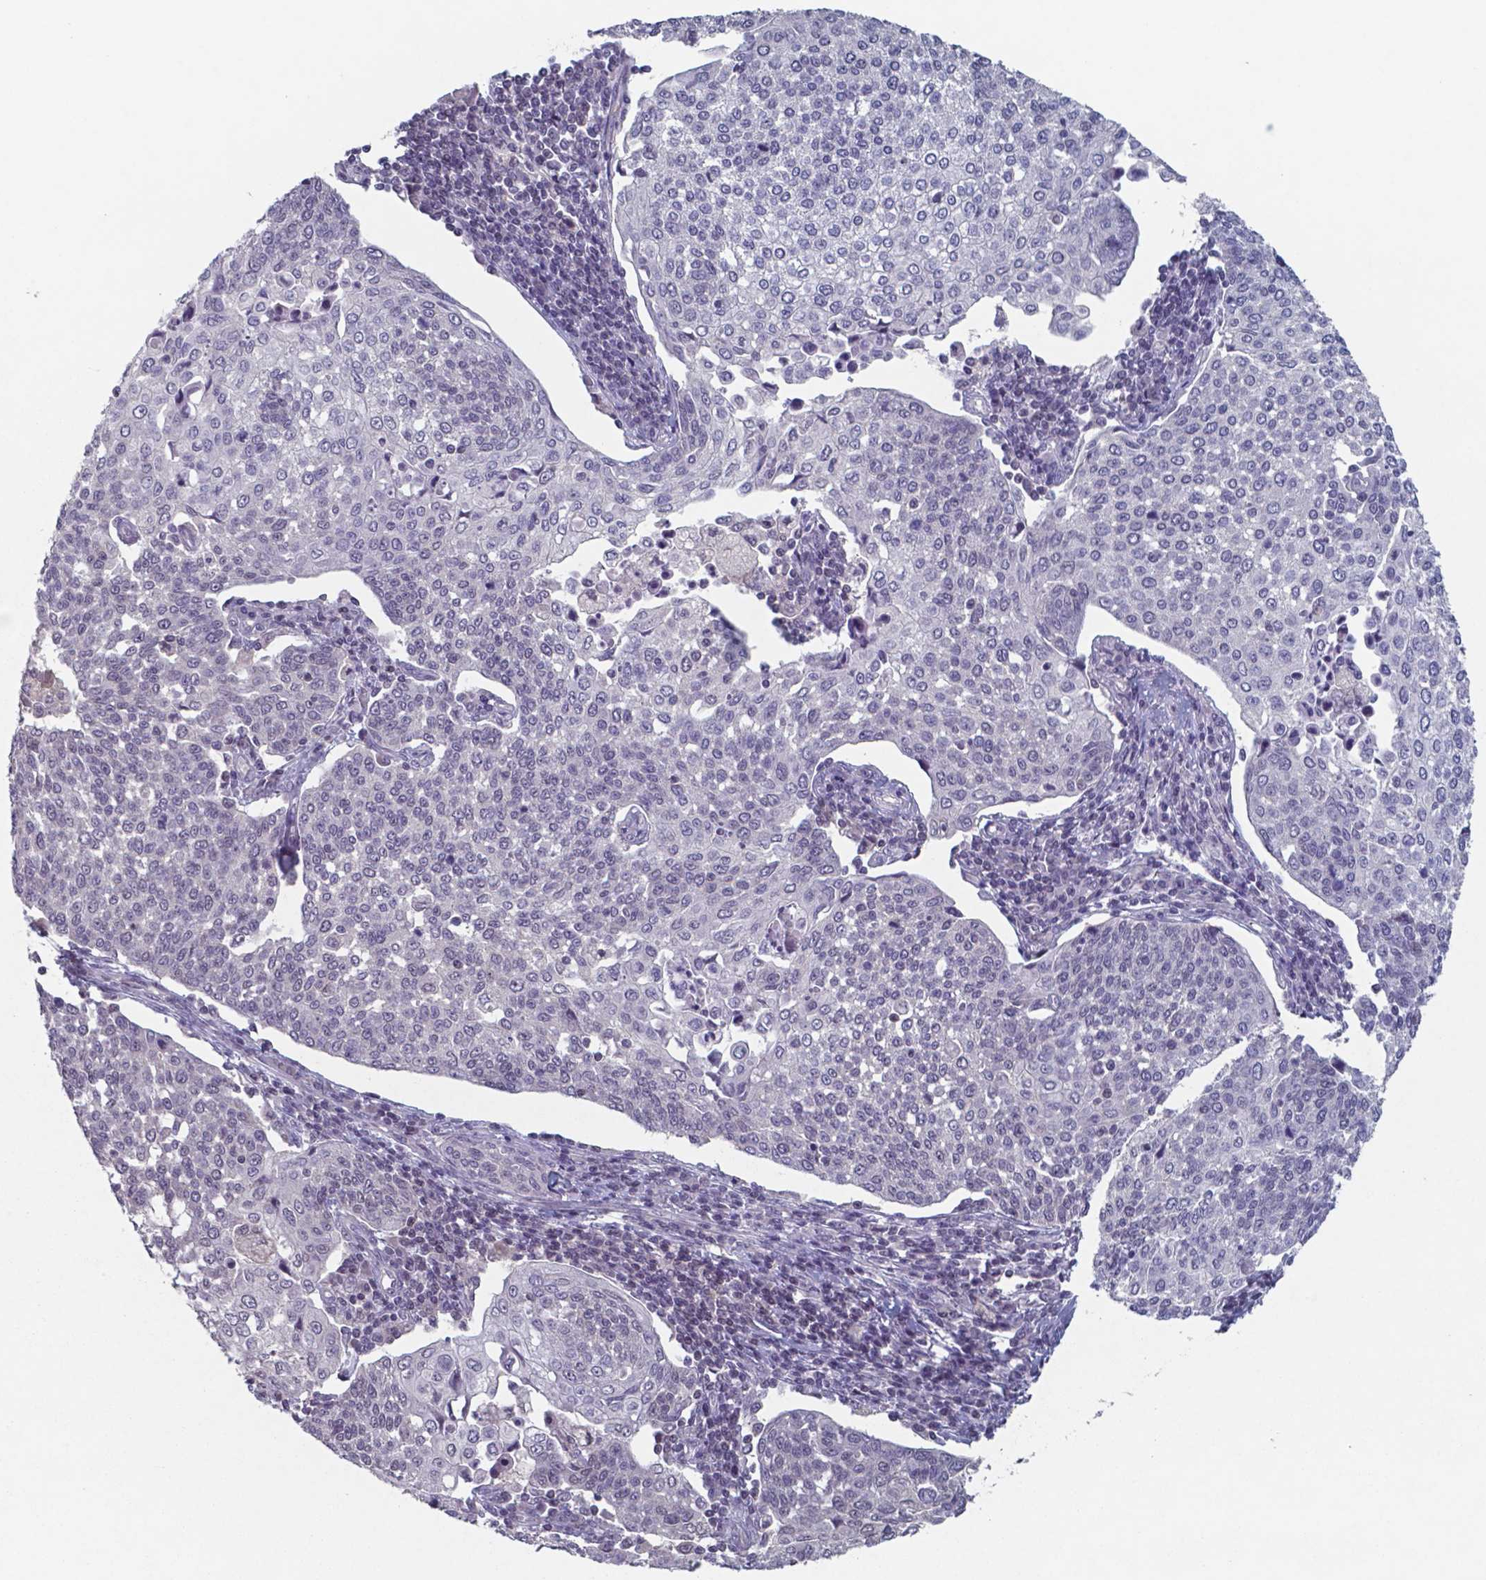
{"staining": {"intensity": "negative", "quantity": "none", "location": "none"}, "tissue": "cervical cancer", "cell_type": "Tumor cells", "image_type": "cancer", "snomed": [{"axis": "morphology", "description": "Squamous cell carcinoma, NOS"}, {"axis": "topography", "description": "Cervix"}], "caption": "There is no significant expression in tumor cells of squamous cell carcinoma (cervical).", "gene": "TDP2", "patient": {"sex": "female", "age": 34}}